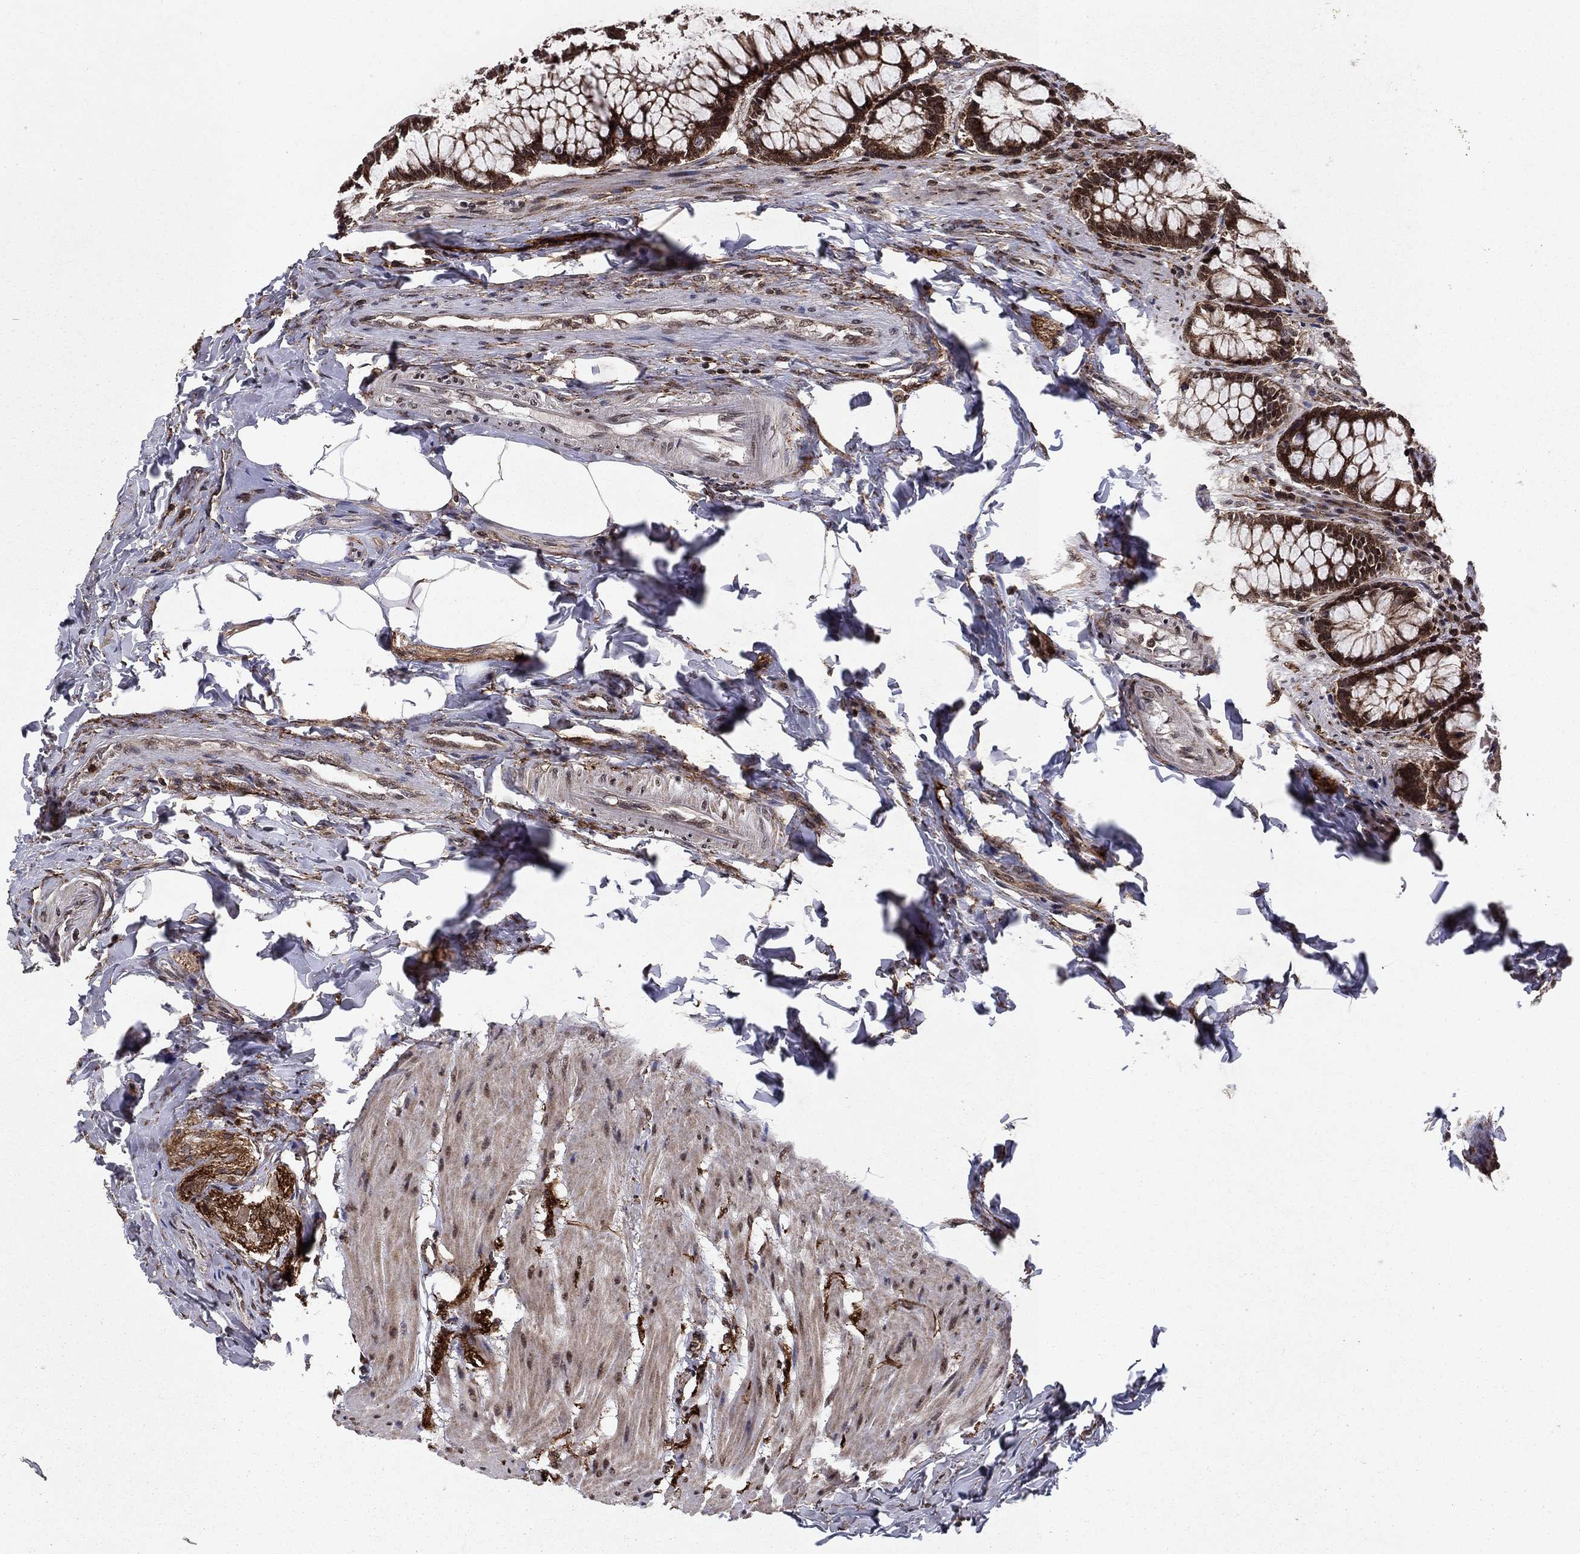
{"staining": {"intensity": "negative", "quantity": "none", "location": "none"}, "tissue": "colon", "cell_type": "Endothelial cells", "image_type": "normal", "snomed": [{"axis": "morphology", "description": "Normal tissue, NOS"}, {"axis": "topography", "description": "Colon"}], "caption": "A high-resolution micrograph shows immunohistochemistry (IHC) staining of unremarkable colon, which displays no significant staining in endothelial cells. (Brightfield microscopy of DAB immunohistochemistry at high magnification).", "gene": "SSX2IP", "patient": {"sex": "female", "age": 65}}